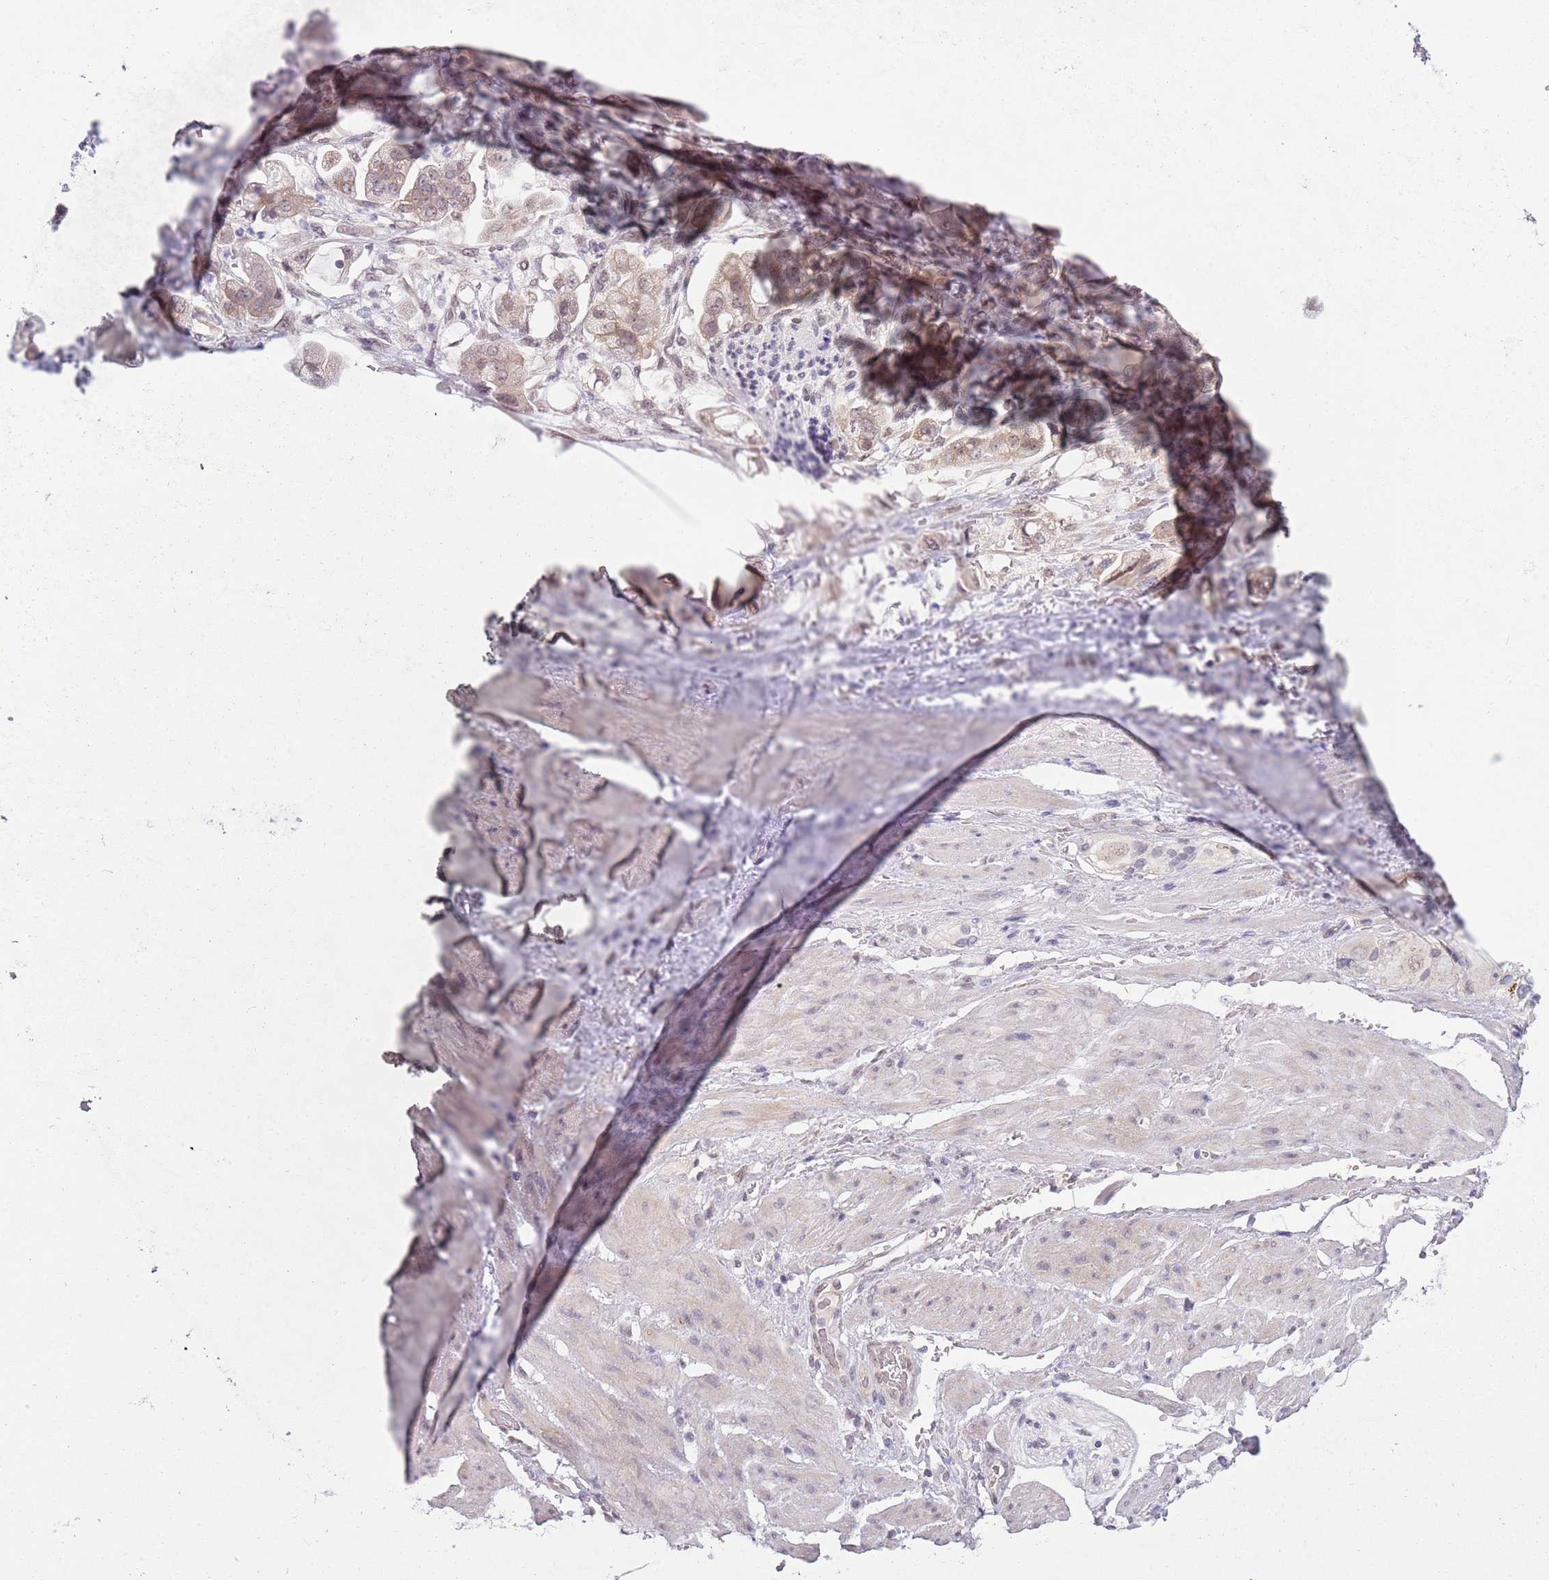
{"staining": {"intensity": "weak", "quantity": ">75%", "location": "cytoplasmic/membranous"}, "tissue": "stomach cancer", "cell_type": "Tumor cells", "image_type": "cancer", "snomed": [{"axis": "morphology", "description": "Adenocarcinoma, NOS"}, {"axis": "topography", "description": "Stomach"}], "caption": "Protein staining of stomach cancer (adenocarcinoma) tissue shows weak cytoplasmic/membranous staining in about >75% of tumor cells.", "gene": "TM2D1", "patient": {"sex": "male", "age": 62}}